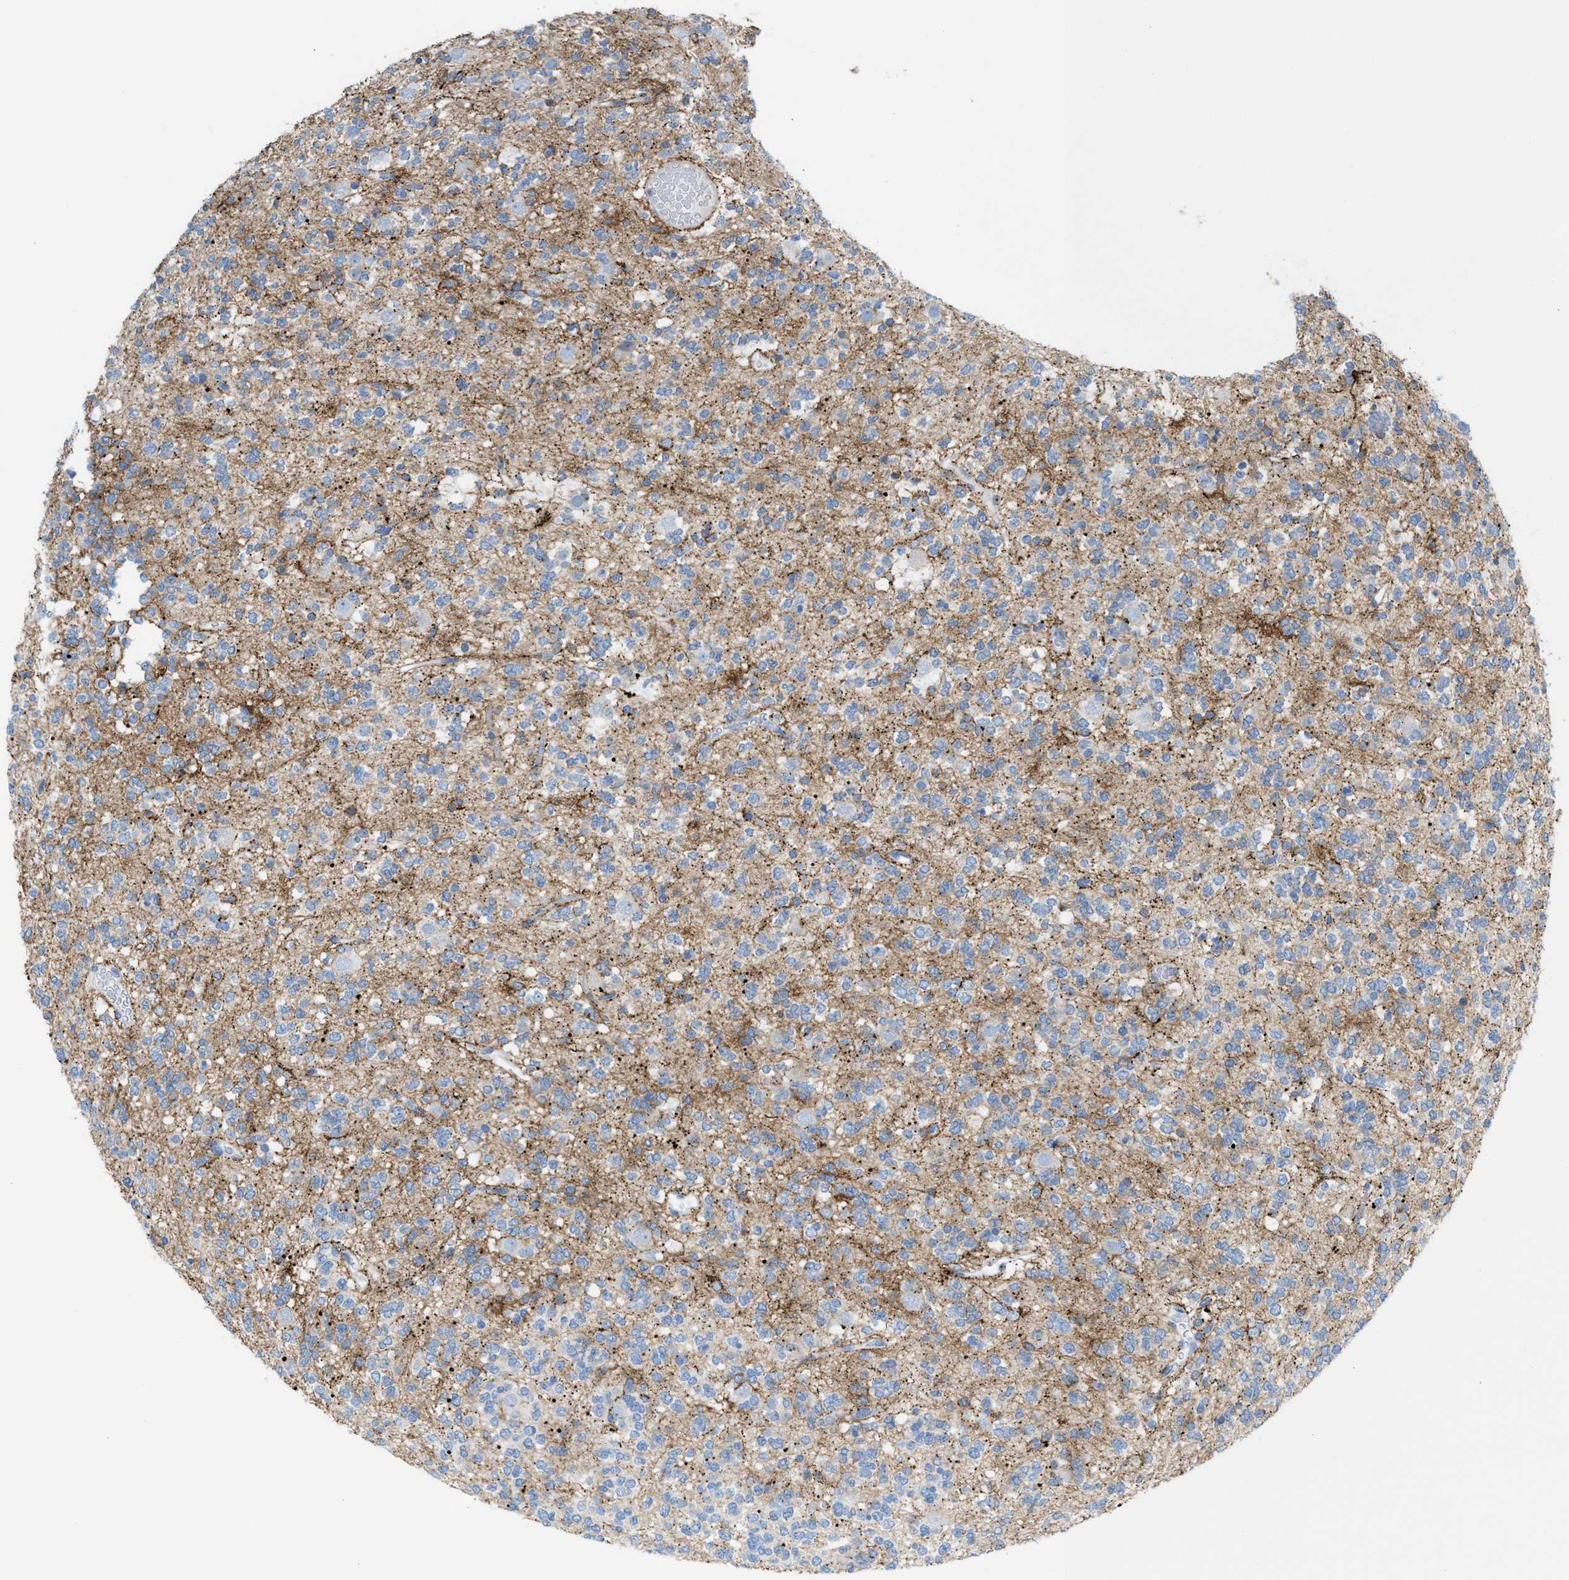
{"staining": {"intensity": "weak", "quantity": "<25%", "location": "cytoplasmic/membranous"}, "tissue": "glioma", "cell_type": "Tumor cells", "image_type": "cancer", "snomed": [{"axis": "morphology", "description": "Glioma, malignant, Low grade"}, {"axis": "topography", "description": "Brain"}], "caption": "This image is of glioma stained with immunohistochemistry (IHC) to label a protein in brown with the nuclei are counter-stained blue. There is no positivity in tumor cells.", "gene": "PPM1D", "patient": {"sex": "male", "age": 38}}